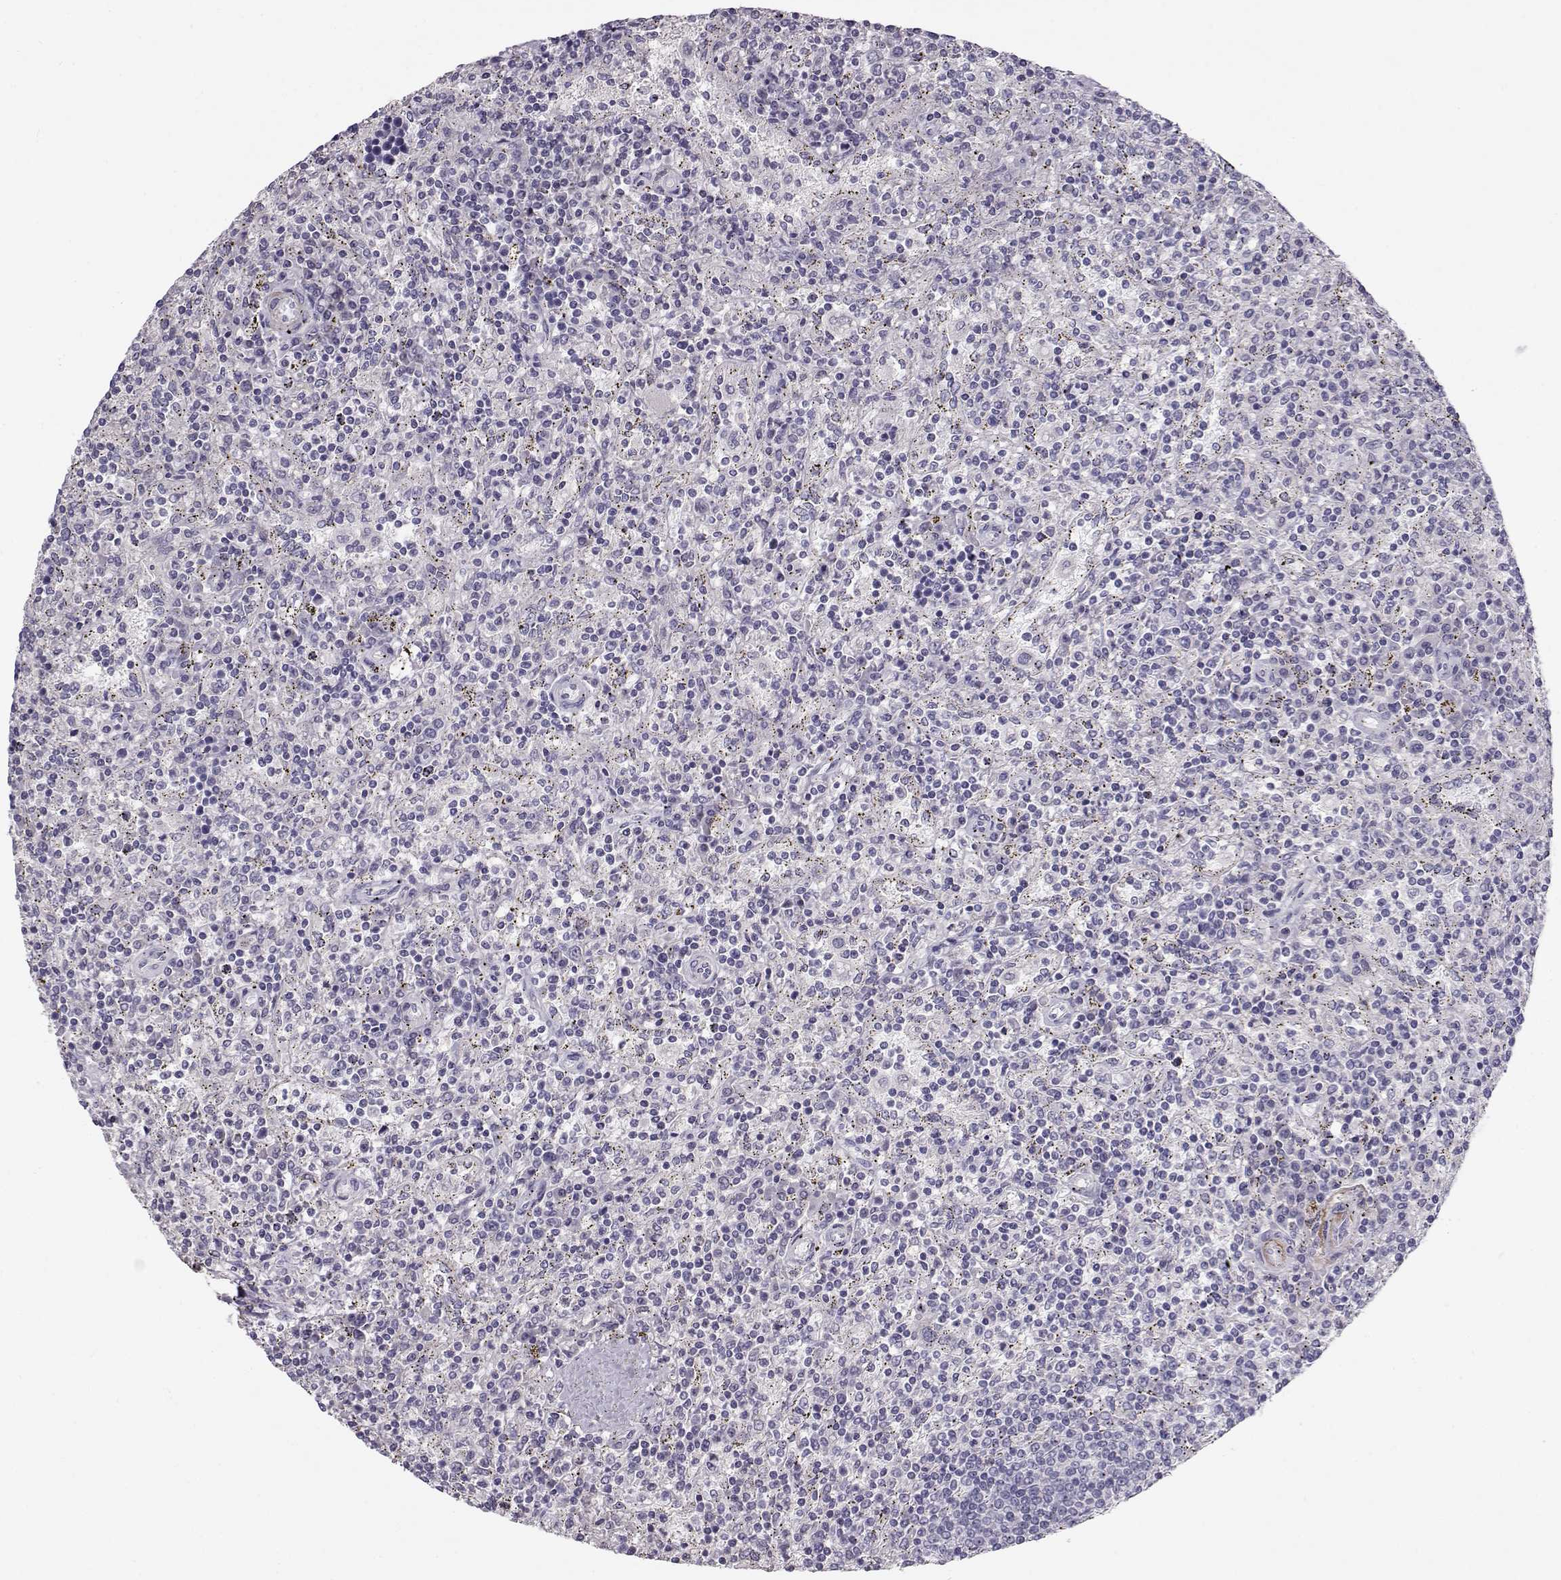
{"staining": {"intensity": "negative", "quantity": "none", "location": "none"}, "tissue": "lymphoma", "cell_type": "Tumor cells", "image_type": "cancer", "snomed": [{"axis": "morphology", "description": "Malignant lymphoma, non-Hodgkin's type, Low grade"}, {"axis": "topography", "description": "Spleen"}], "caption": "Immunohistochemistry (IHC) image of neoplastic tissue: human lymphoma stained with DAB (3,3'-diaminobenzidine) displays no significant protein positivity in tumor cells.", "gene": "GRK1", "patient": {"sex": "male", "age": 62}}